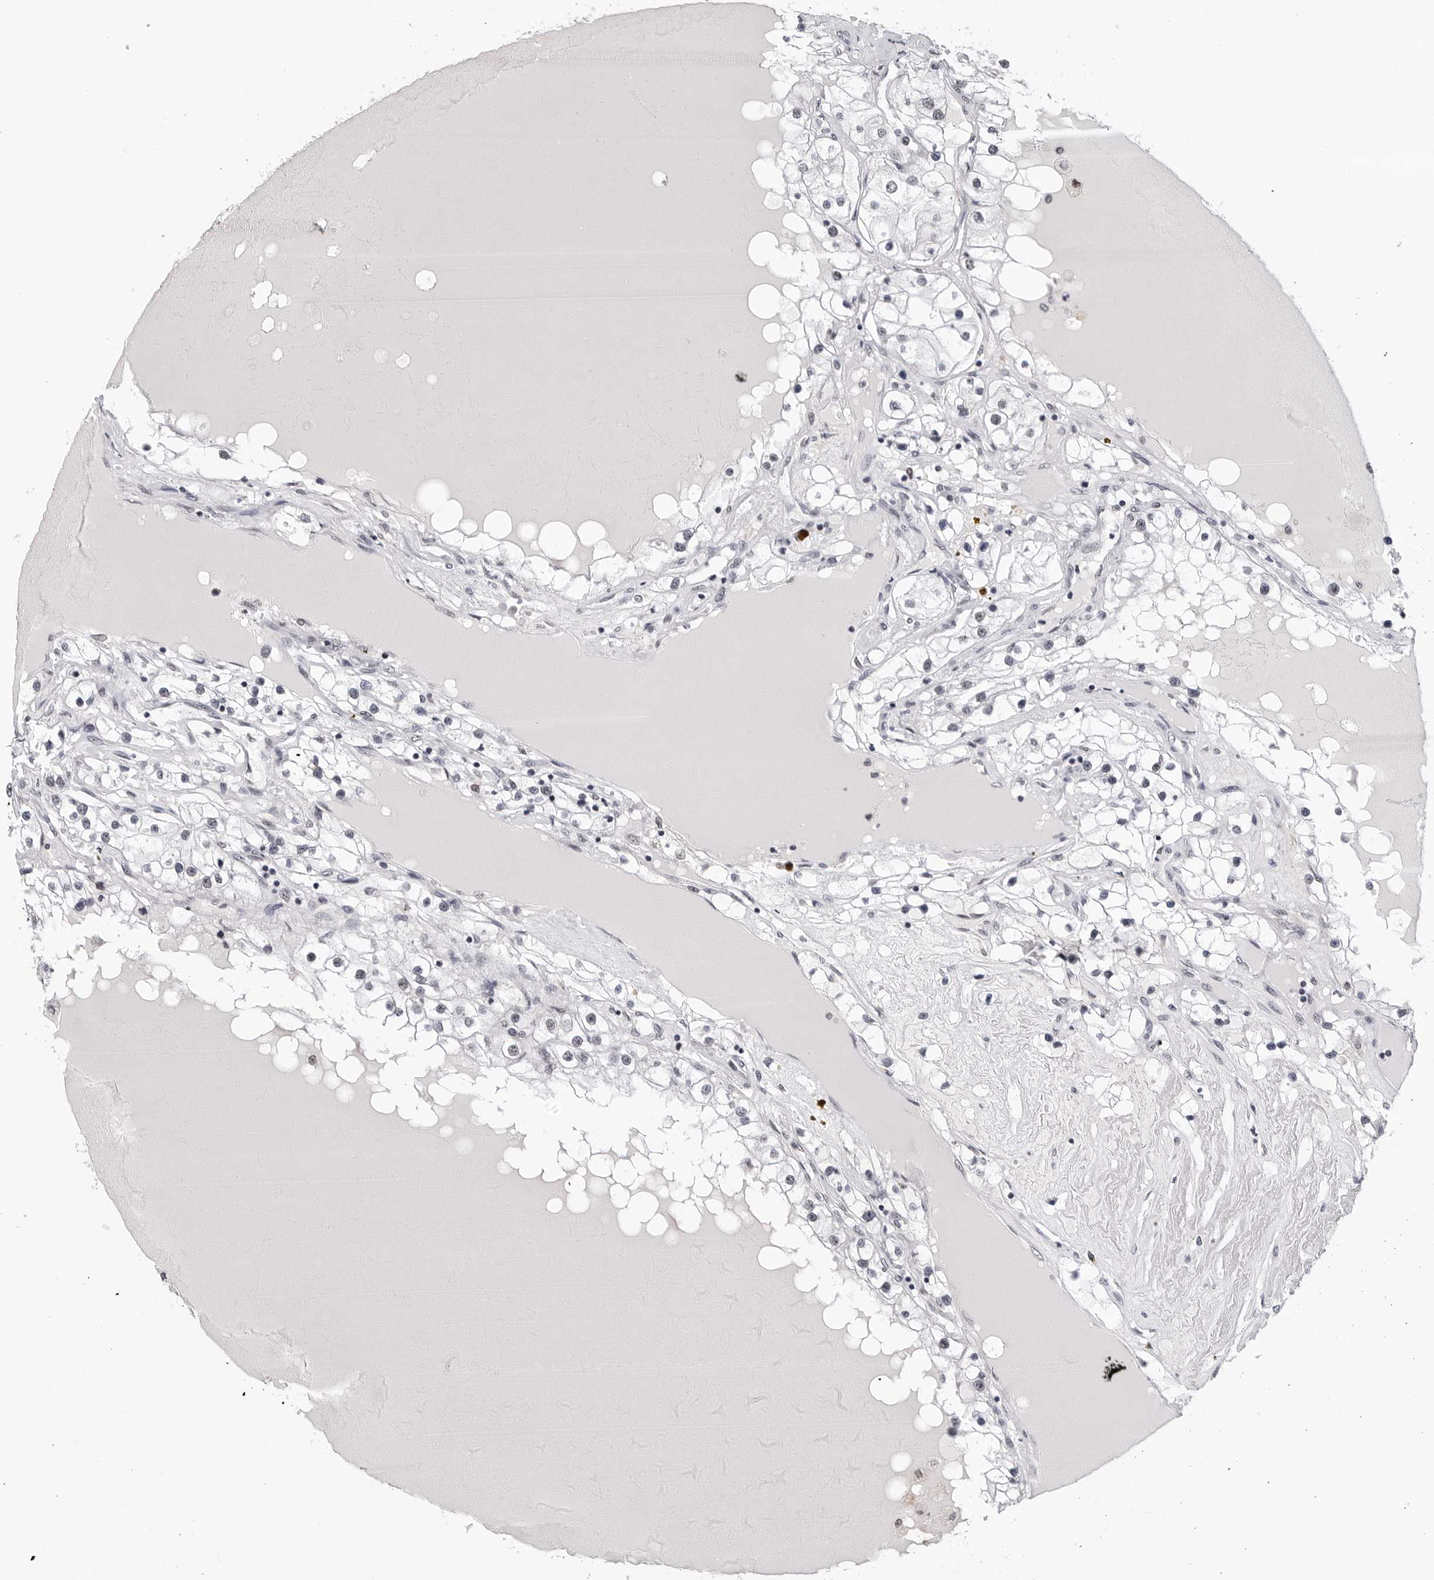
{"staining": {"intensity": "negative", "quantity": "none", "location": "none"}, "tissue": "renal cancer", "cell_type": "Tumor cells", "image_type": "cancer", "snomed": [{"axis": "morphology", "description": "Adenocarcinoma, NOS"}, {"axis": "topography", "description": "Kidney"}], "caption": "A histopathology image of adenocarcinoma (renal) stained for a protein exhibits no brown staining in tumor cells.", "gene": "SF3B4", "patient": {"sex": "male", "age": 68}}